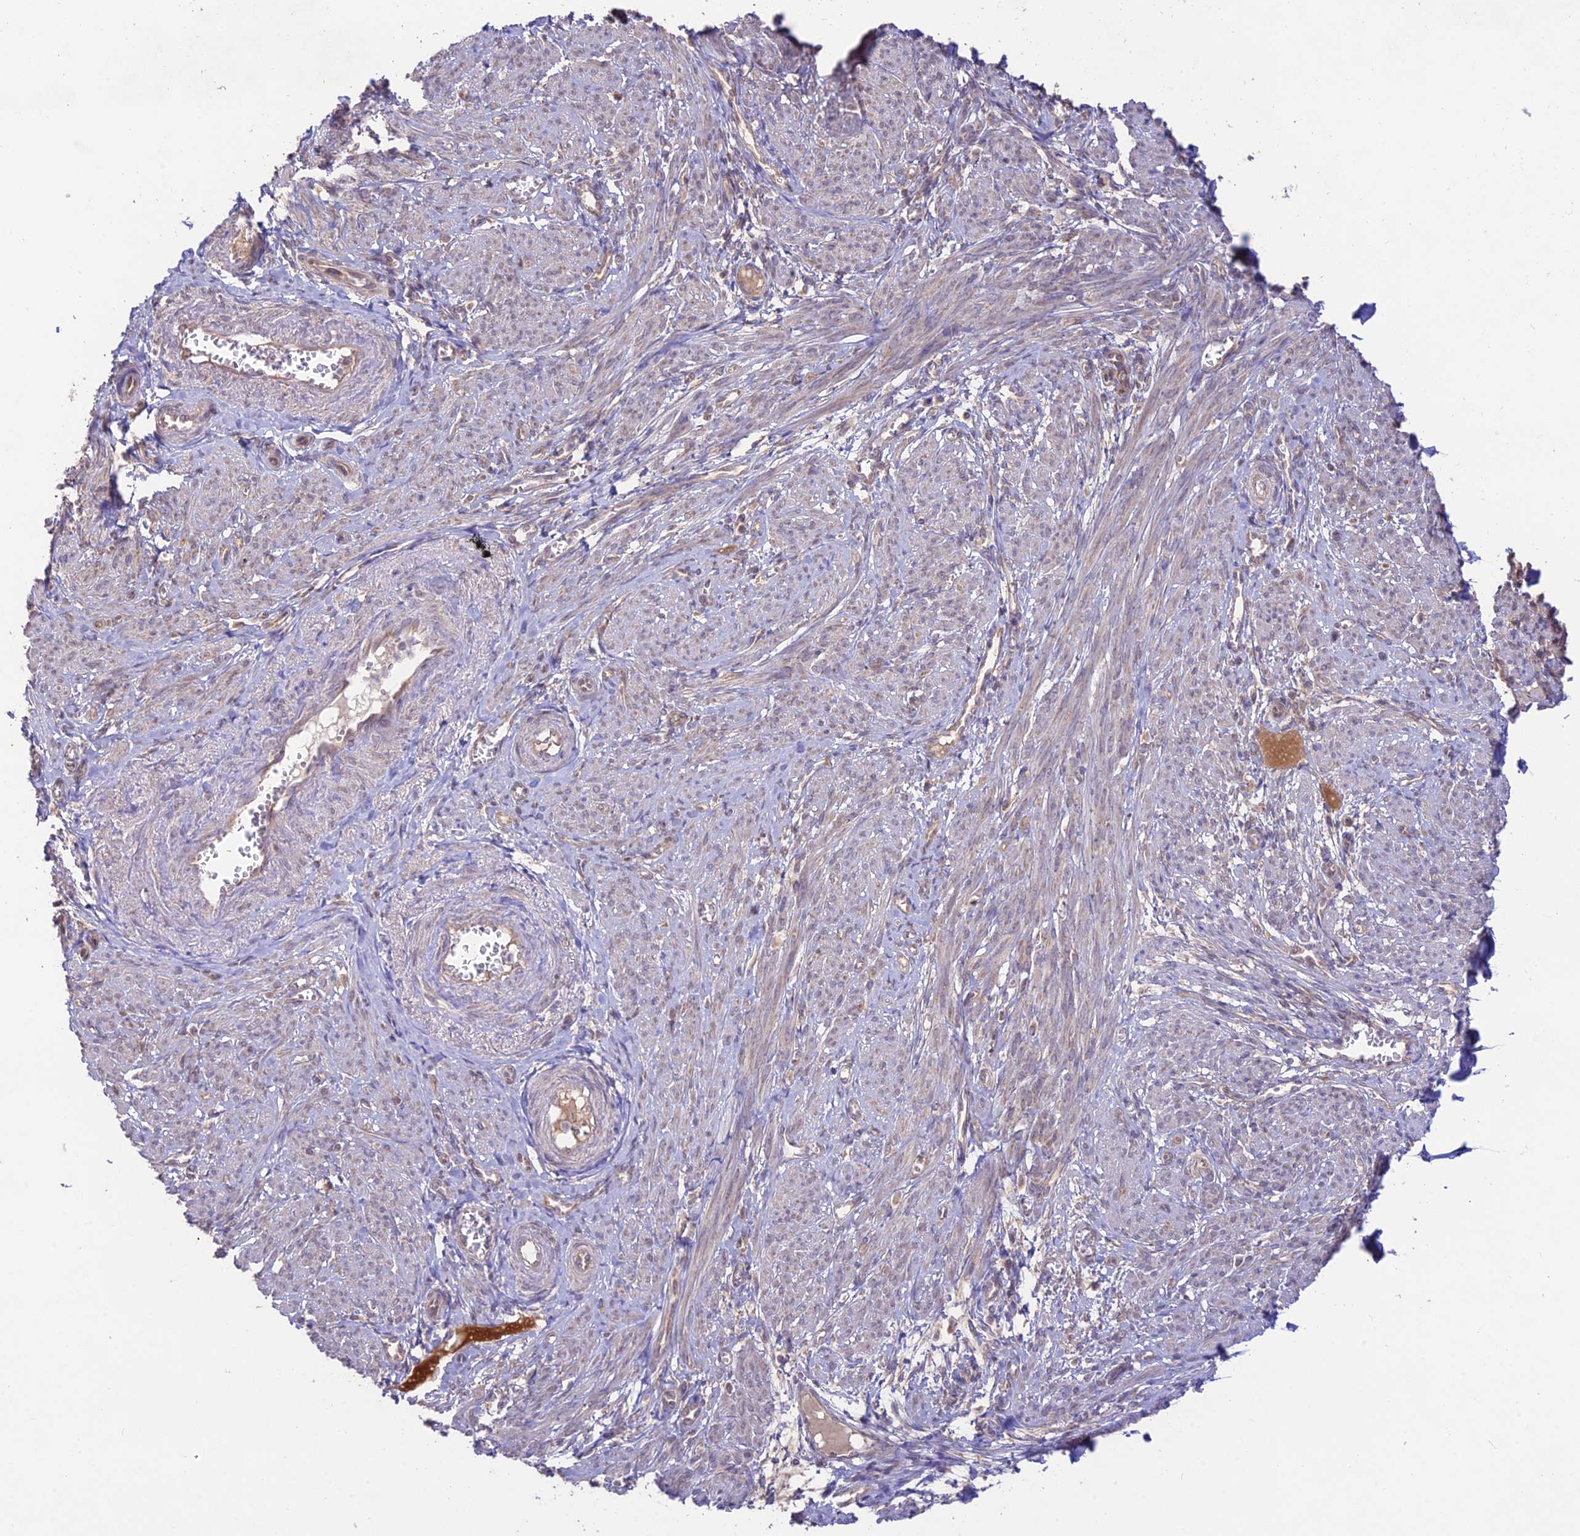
{"staining": {"intensity": "weak", "quantity": "<25%", "location": "cytoplasmic/membranous"}, "tissue": "smooth muscle", "cell_type": "Smooth muscle cells", "image_type": "normal", "snomed": [{"axis": "morphology", "description": "Normal tissue, NOS"}, {"axis": "topography", "description": "Smooth muscle"}], "caption": "DAB immunohistochemical staining of benign human smooth muscle demonstrates no significant positivity in smooth muscle cells.", "gene": "TMEM259", "patient": {"sex": "female", "age": 39}}